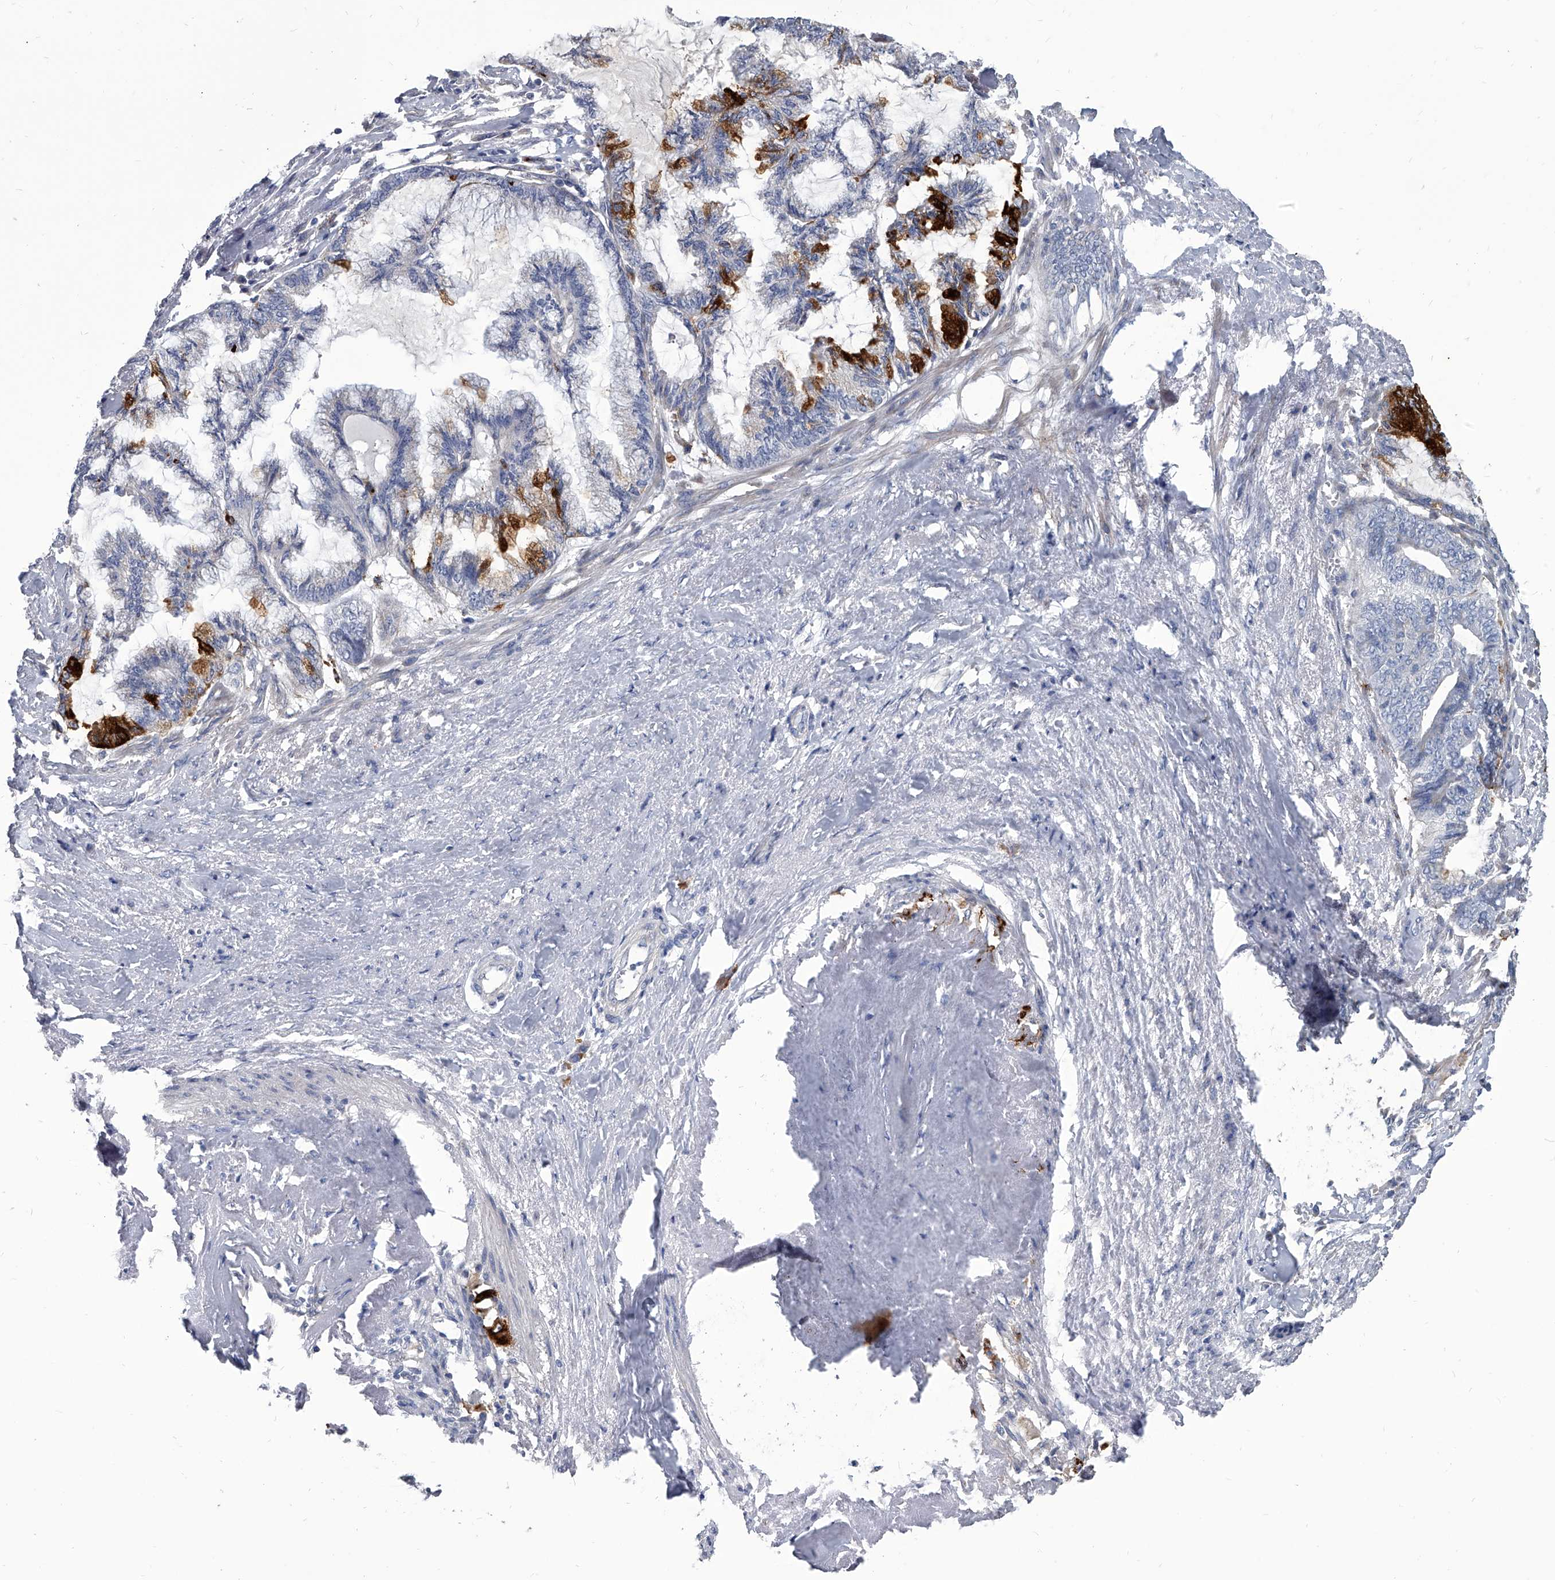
{"staining": {"intensity": "moderate", "quantity": "<25%", "location": "cytoplasmic/membranous"}, "tissue": "endometrial cancer", "cell_type": "Tumor cells", "image_type": "cancer", "snomed": [{"axis": "morphology", "description": "Adenocarcinoma, NOS"}, {"axis": "topography", "description": "Endometrium"}], "caption": "Protein staining of endometrial cancer (adenocarcinoma) tissue exhibits moderate cytoplasmic/membranous positivity in approximately <25% of tumor cells. (brown staining indicates protein expression, while blue staining denotes nuclei).", "gene": "SPP1", "patient": {"sex": "female", "age": 86}}